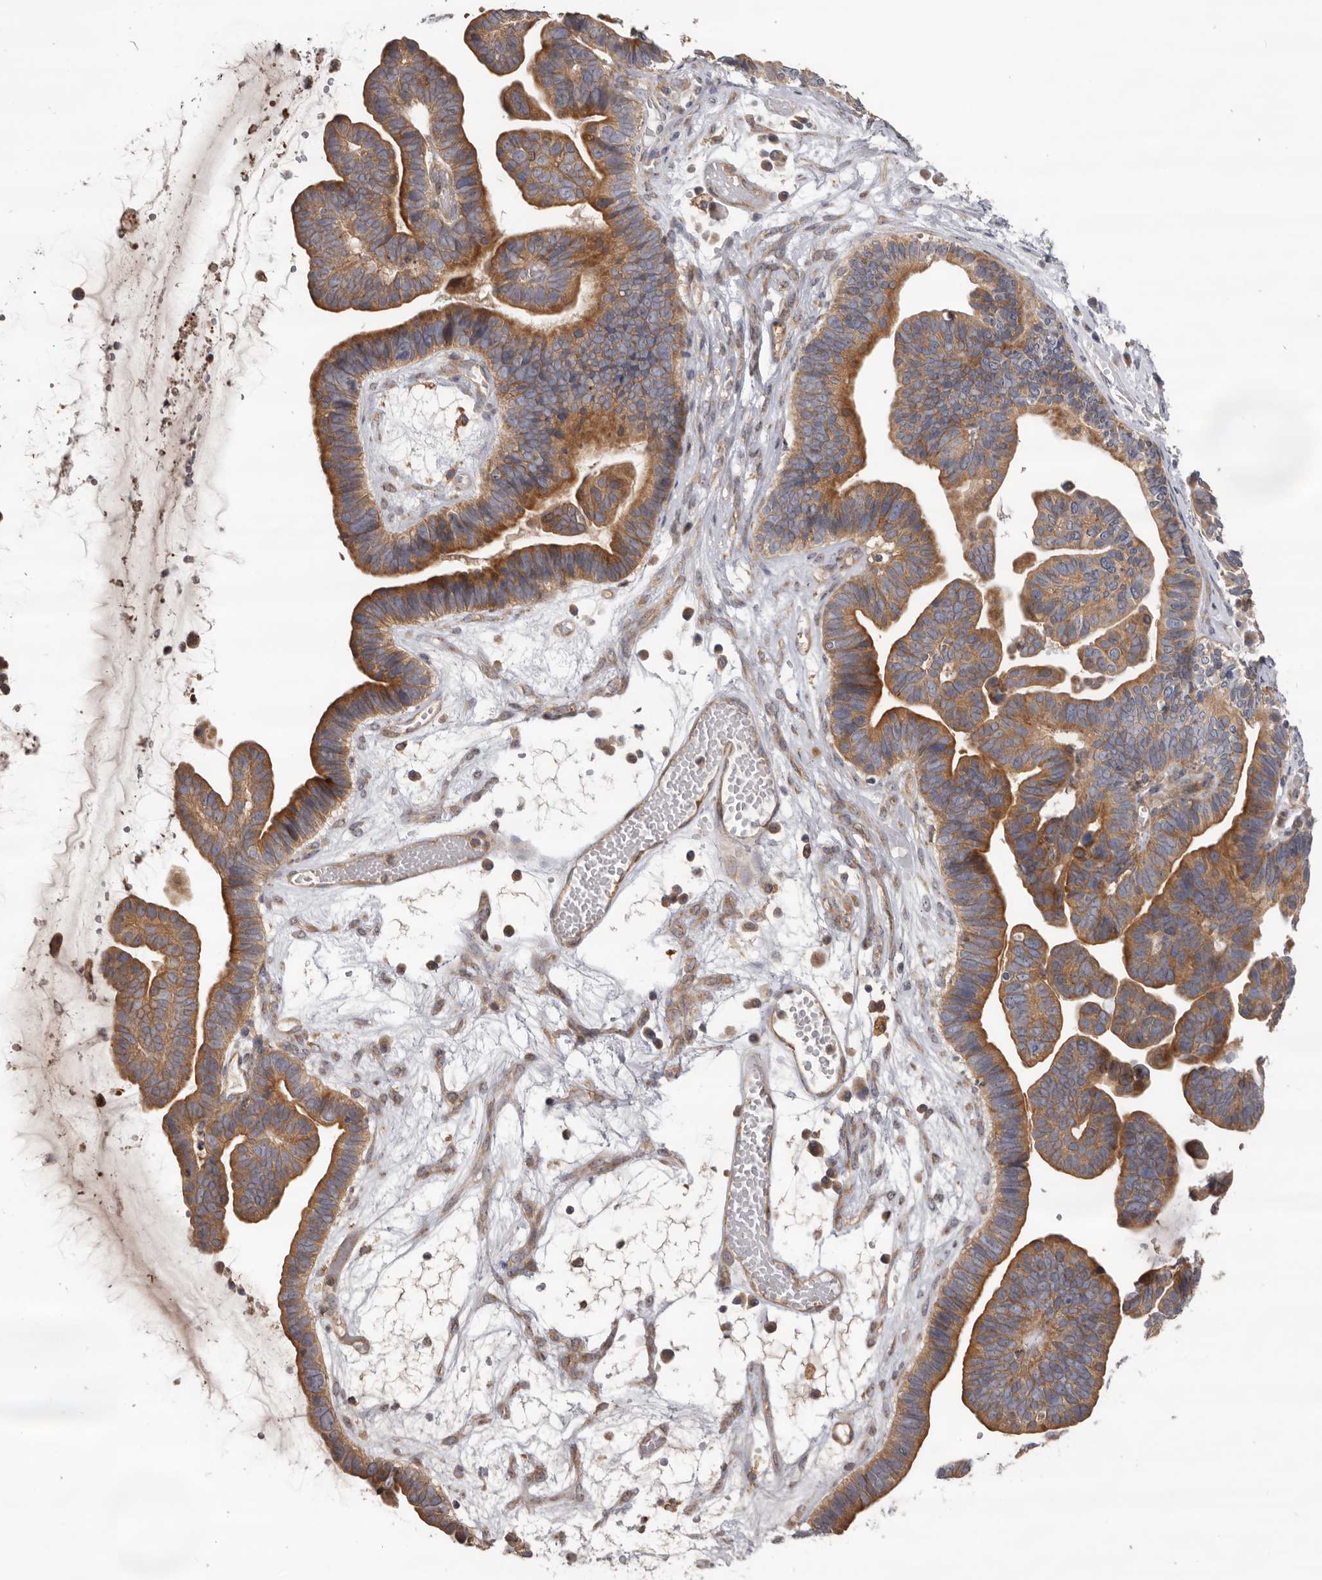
{"staining": {"intensity": "moderate", "quantity": ">75%", "location": "cytoplasmic/membranous"}, "tissue": "ovarian cancer", "cell_type": "Tumor cells", "image_type": "cancer", "snomed": [{"axis": "morphology", "description": "Cystadenocarcinoma, serous, NOS"}, {"axis": "topography", "description": "Ovary"}], "caption": "Ovarian cancer (serous cystadenocarcinoma) stained with a brown dye reveals moderate cytoplasmic/membranous positive staining in about >75% of tumor cells.", "gene": "HINT3", "patient": {"sex": "female", "age": 56}}